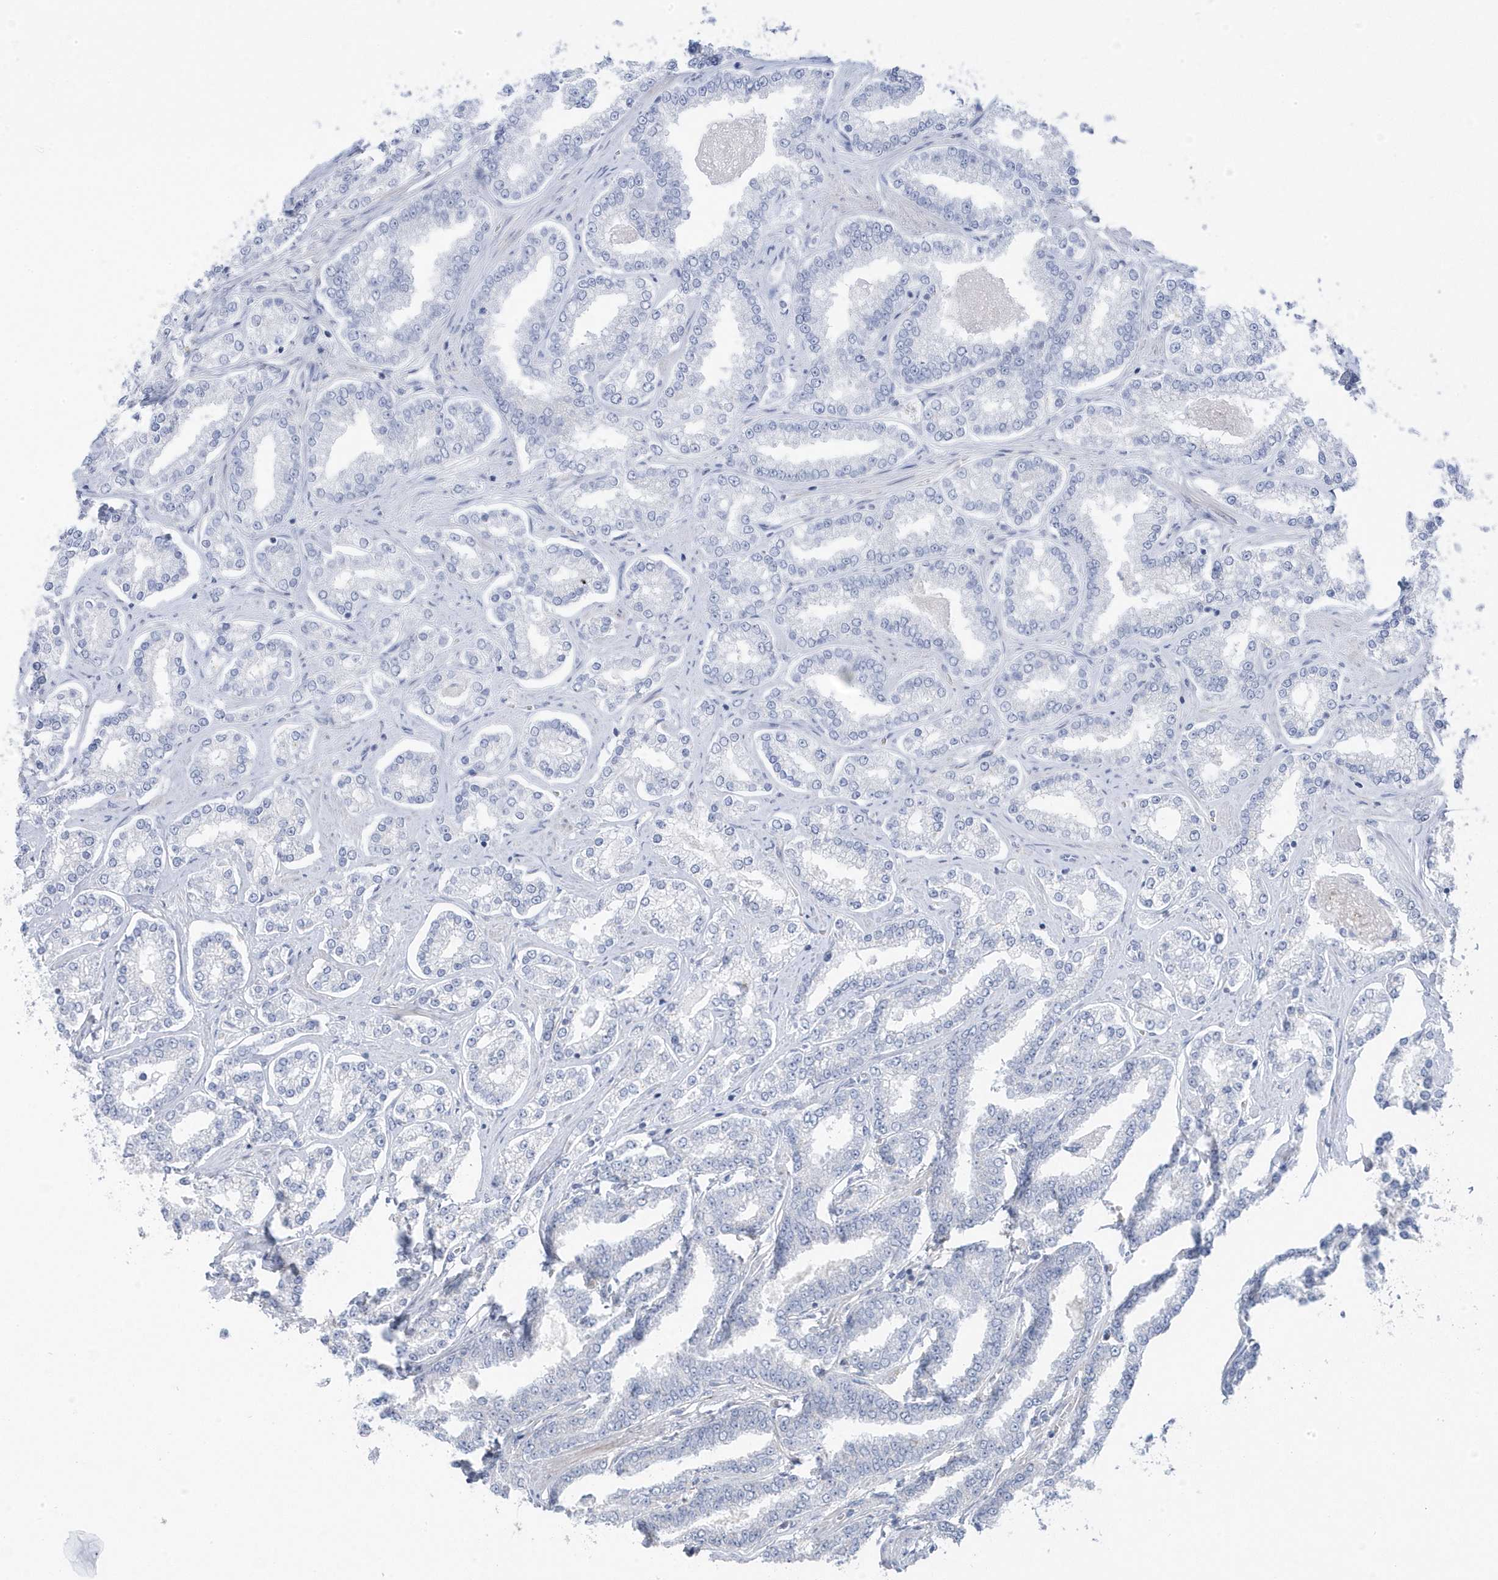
{"staining": {"intensity": "negative", "quantity": "none", "location": "none"}, "tissue": "prostate cancer", "cell_type": "Tumor cells", "image_type": "cancer", "snomed": [{"axis": "morphology", "description": "Normal tissue, NOS"}, {"axis": "morphology", "description": "Adenocarcinoma, High grade"}, {"axis": "topography", "description": "Prostate"}], "caption": "This is an immunohistochemistry image of human prostate cancer (high-grade adenocarcinoma). There is no staining in tumor cells.", "gene": "ANAPC1", "patient": {"sex": "male", "age": 83}}